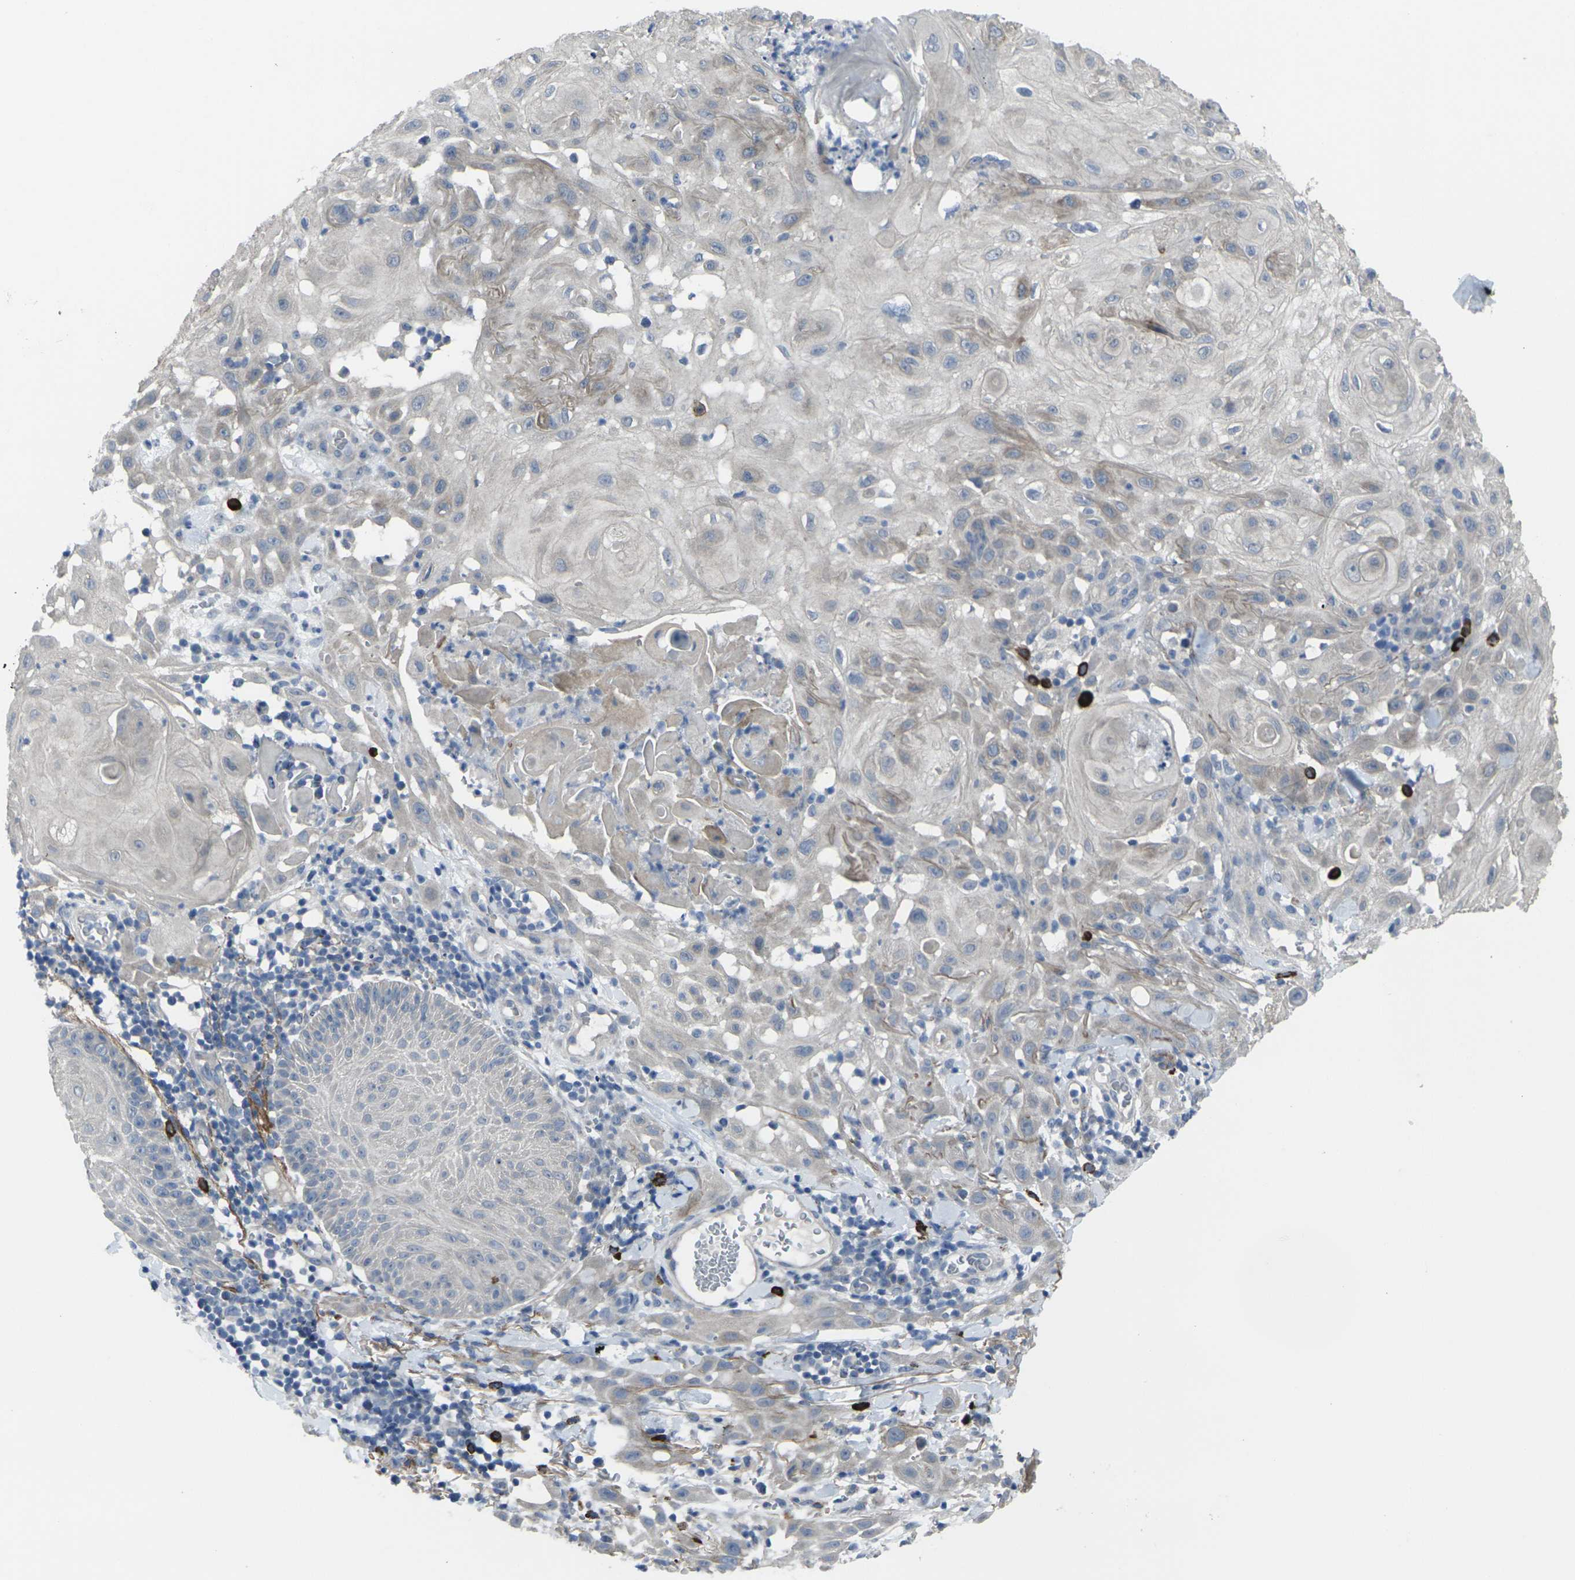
{"staining": {"intensity": "weak", "quantity": "<25%", "location": "cytoplasmic/membranous"}, "tissue": "skin cancer", "cell_type": "Tumor cells", "image_type": "cancer", "snomed": [{"axis": "morphology", "description": "Squamous cell carcinoma, NOS"}, {"axis": "topography", "description": "Skin"}], "caption": "The image displays no staining of tumor cells in skin cancer (squamous cell carcinoma).", "gene": "CCR10", "patient": {"sex": "male", "age": 24}}